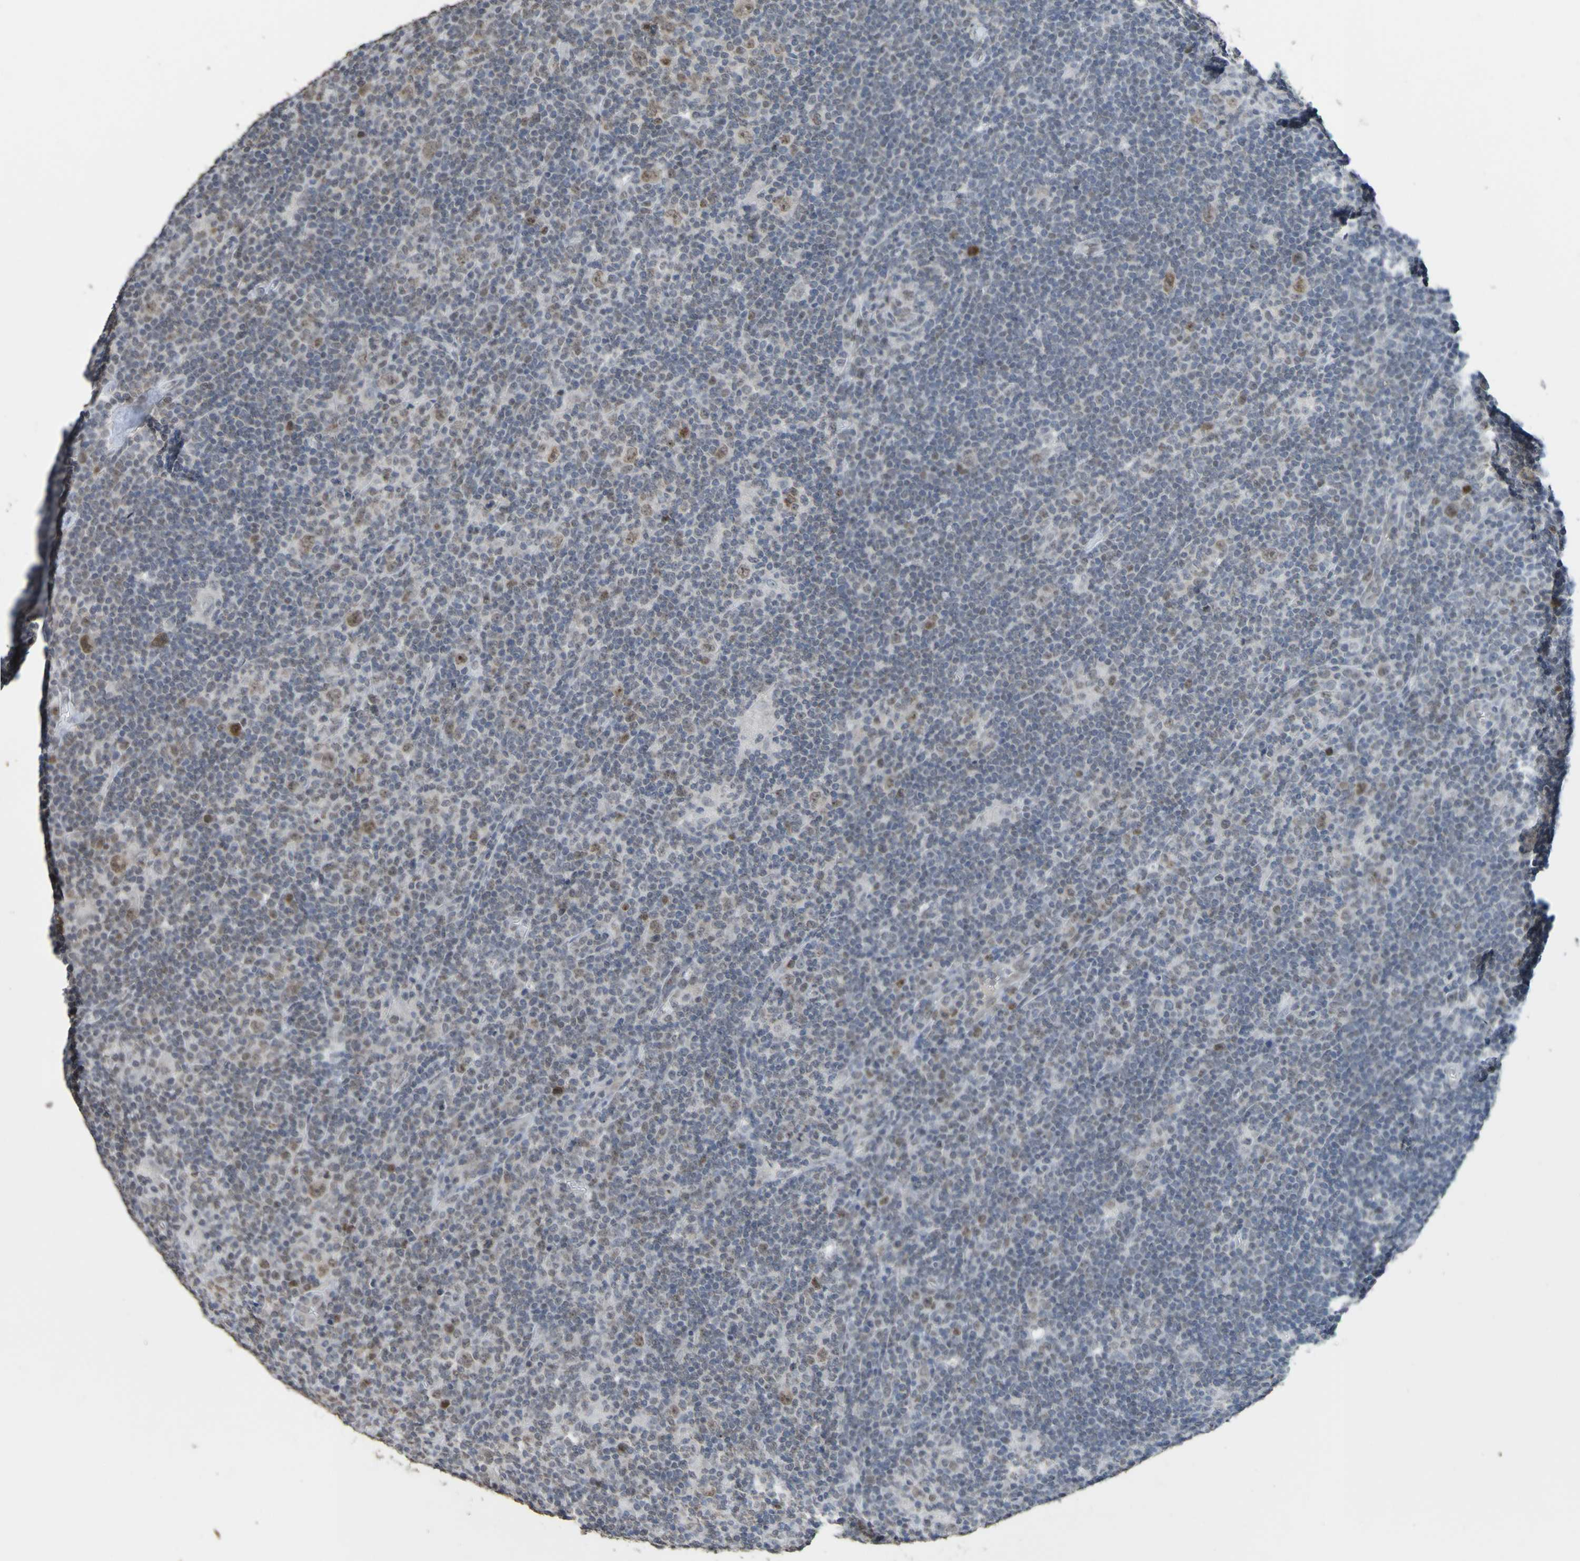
{"staining": {"intensity": "weak", "quantity": ">75%", "location": "nuclear"}, "tissue": "lymphoma", "cell_type": "Tumor cells", "image_type": "cancer", "snomed": [{"axis": "morphology", "description": "Hodgkin's disease, NOS"}, {"axis": "topography", "description": "Lymph node"}], "caption": "About >75% of tumor cells in lymphoma demonstrate weak nuclear protein positivity as visualized by brown immunohistochemical staining.", "gene": "ALKBH2", "patient": {"sex": "female", "age": 57}}